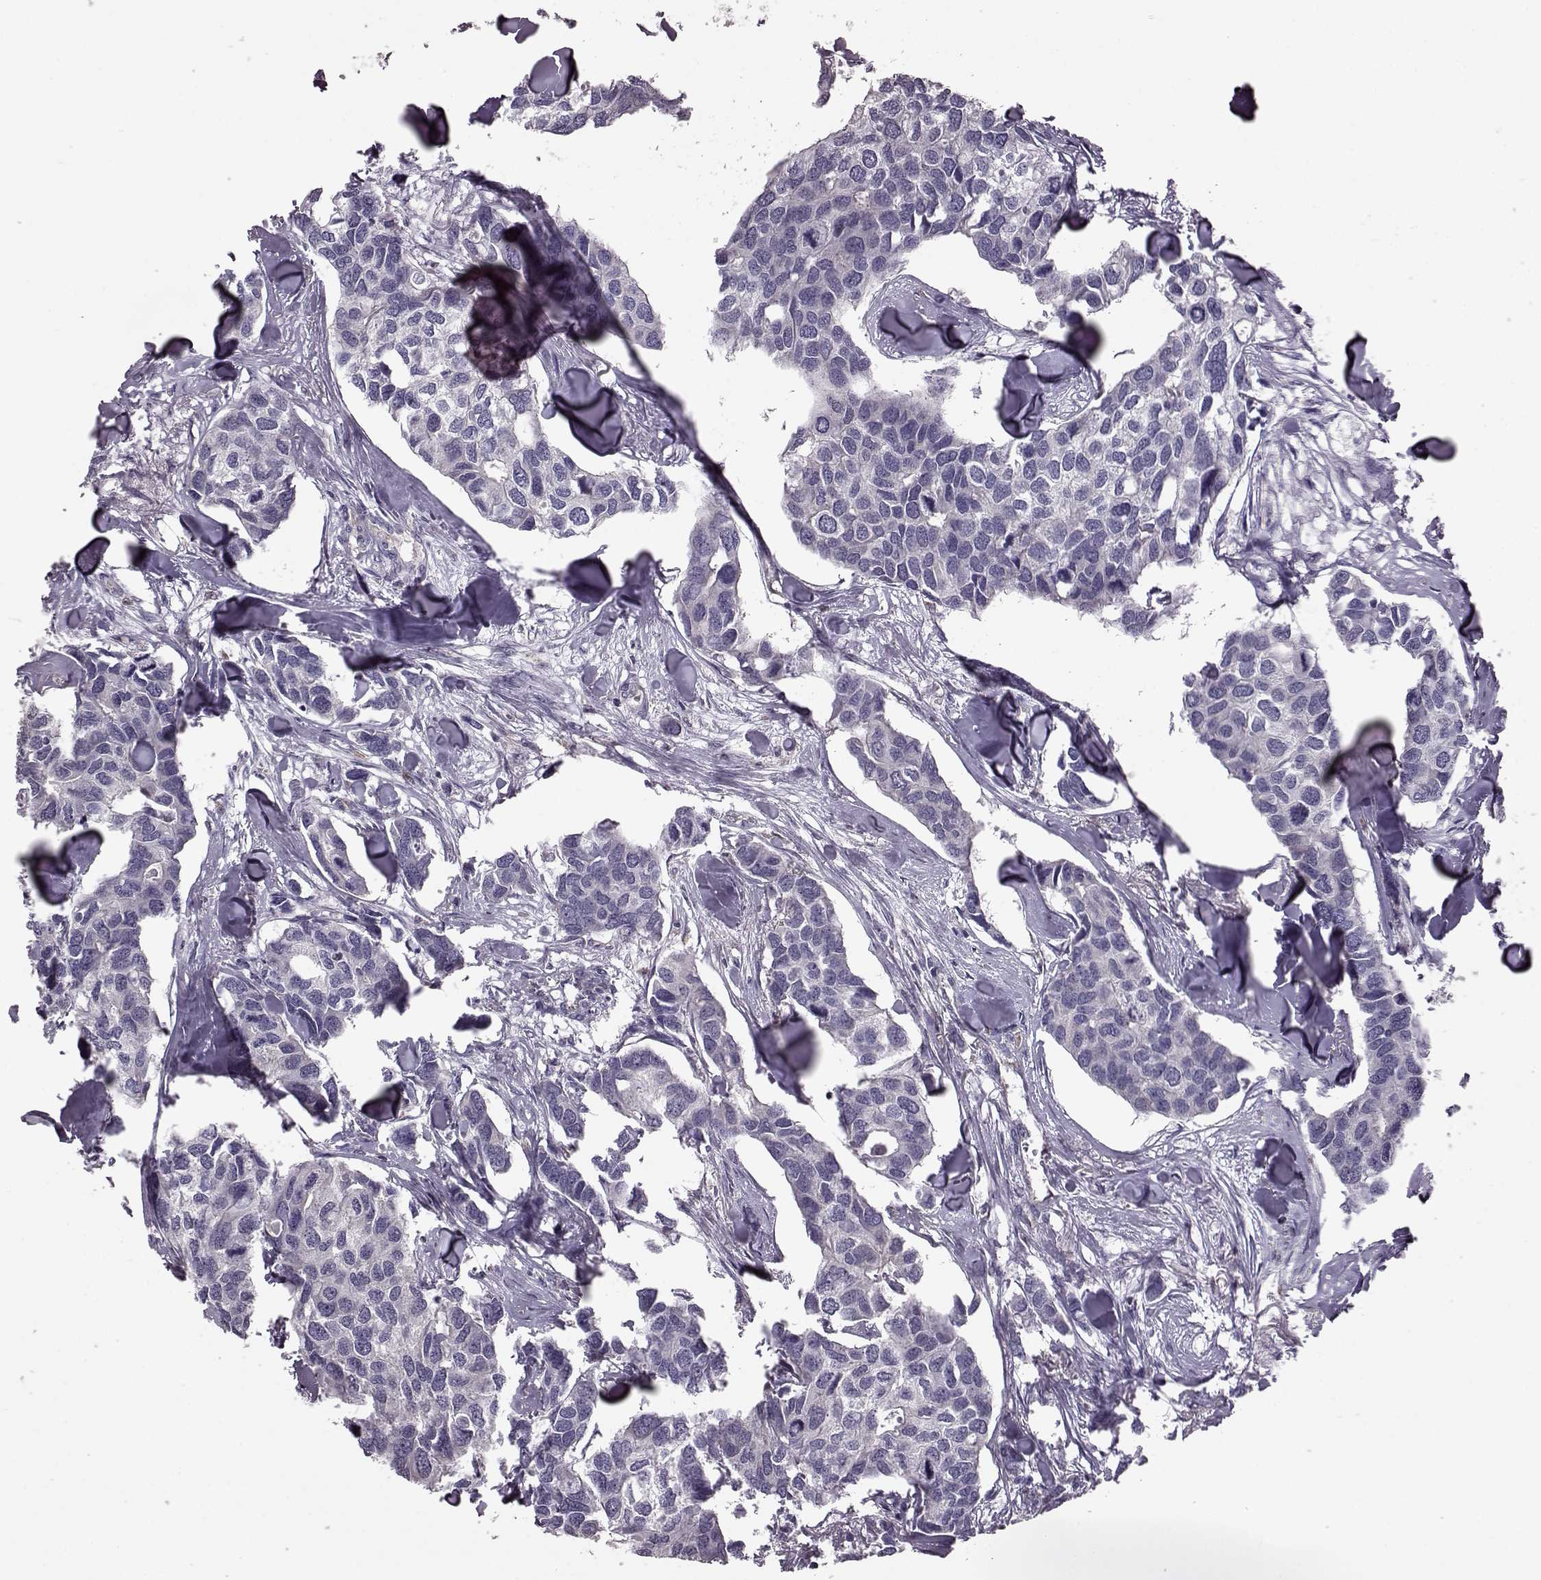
{"staining": {"intensity": "negative", "quantity": "none", "location": "none"}, "tissue": "breast cancer", "cell_type": "Tumor cells", "image_type": "cancer", "snomed": [{"axis": "morphology", "description": "Duct carcinoma"}, {"axis": "topography", "description": "Breast"}], "caption": "Micrograph shows no significant protein expression in tumor cells of breast cancer (intraductal carcinoma). (Stains: DAB IHC with hematoxylin counter stain, Microscopy: brightfield microscopy at high magnification).", "gene": "CDC42SE1", "patient": {"sex": "female", "age": 83}}